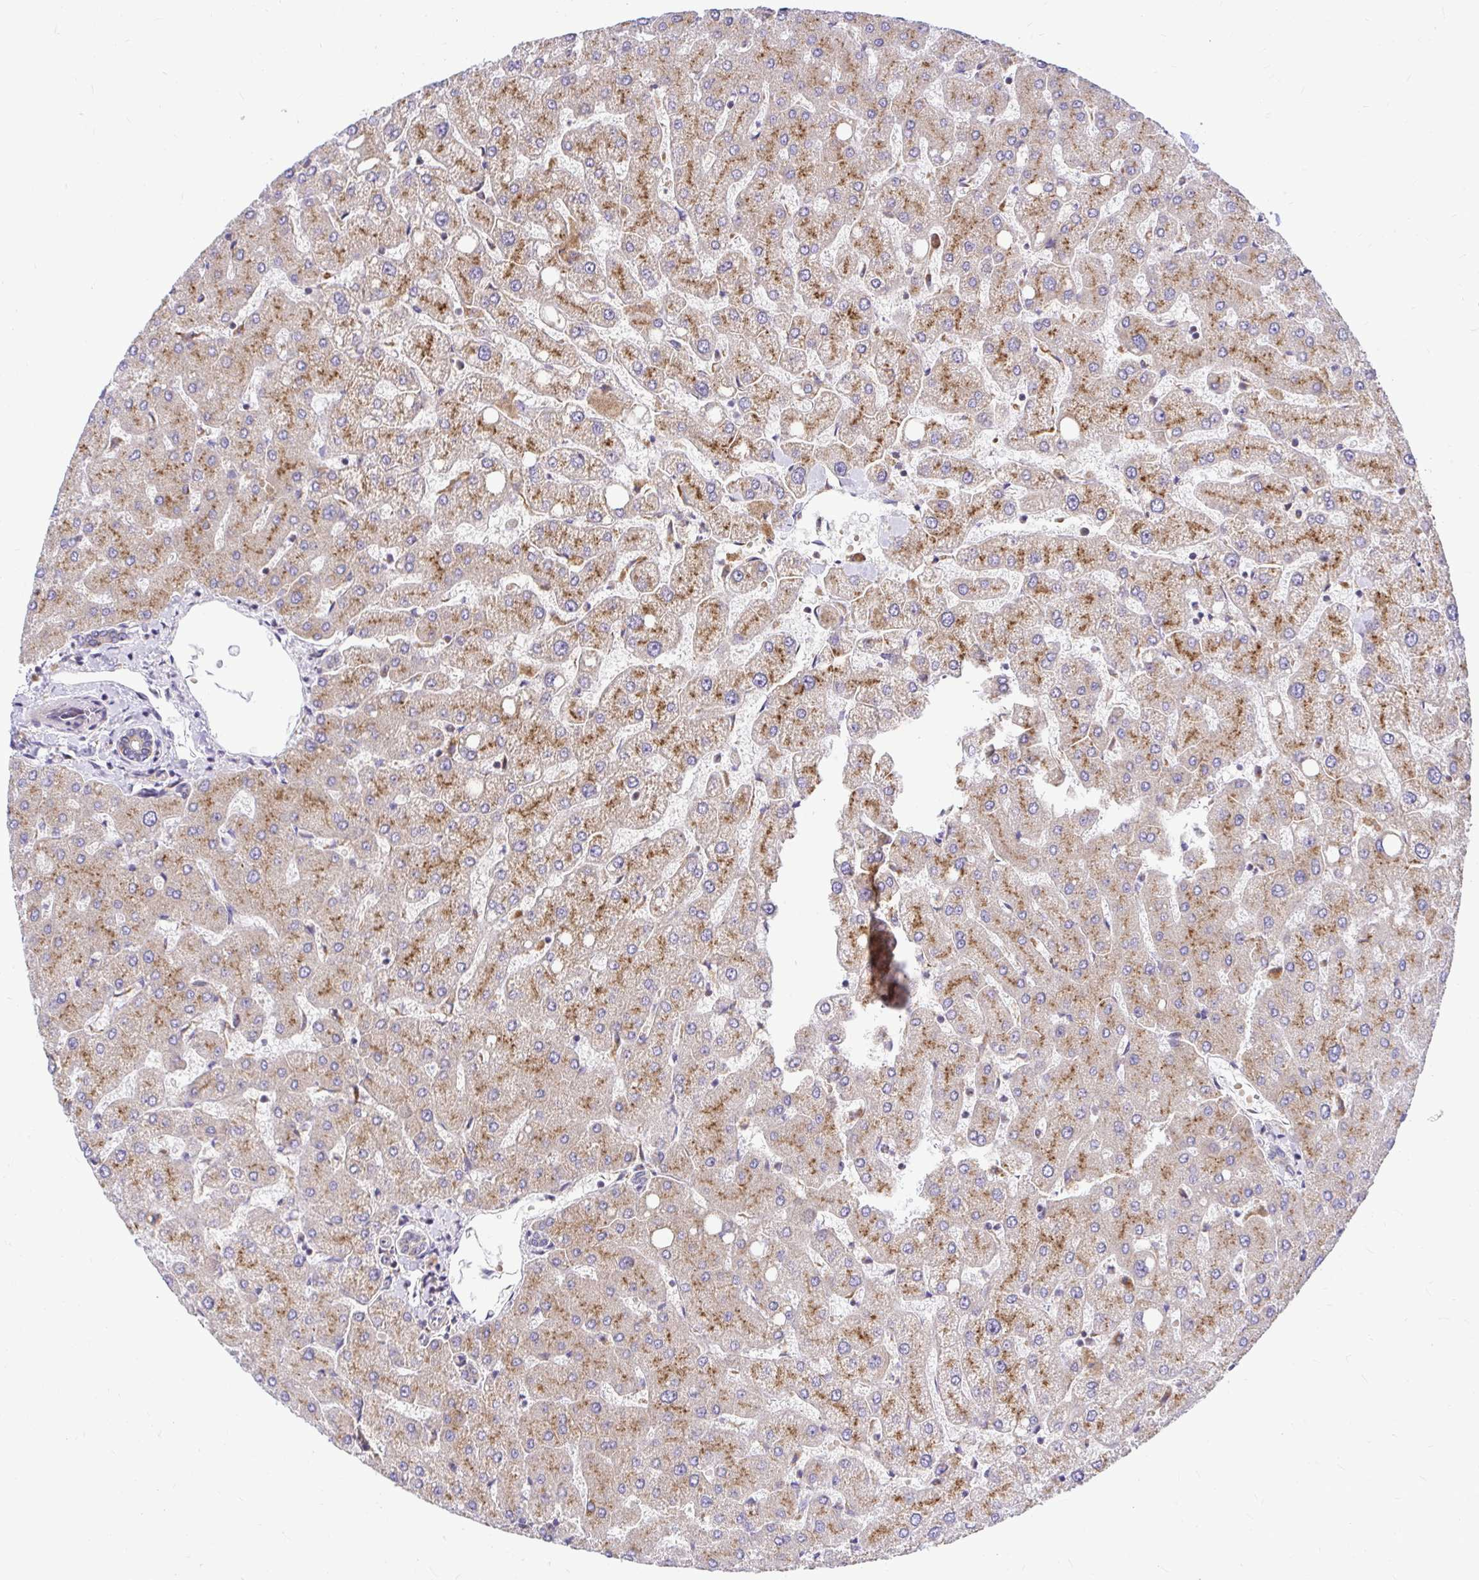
{"staining": {"intensity": "weak", "quantity": ">75%", "location": "cytoplasmic/membranous"}, "tissue": "liver", "cell_type": "Cholangiocytes", "image_type": "normal", "snomed": [{"axis": "morphology", "description": "Normal tissue, NOS"}, {"axis": "topography", "description": "Liver"}], "caption": "Protein expression by immunohistochemistry (IHC) shows weak cytoplasmic/membranous staining in about >75% of cholangiocytes in benign liver.", "gene": "VTI1B", "patient": {"sex": "female", "age": 54}}